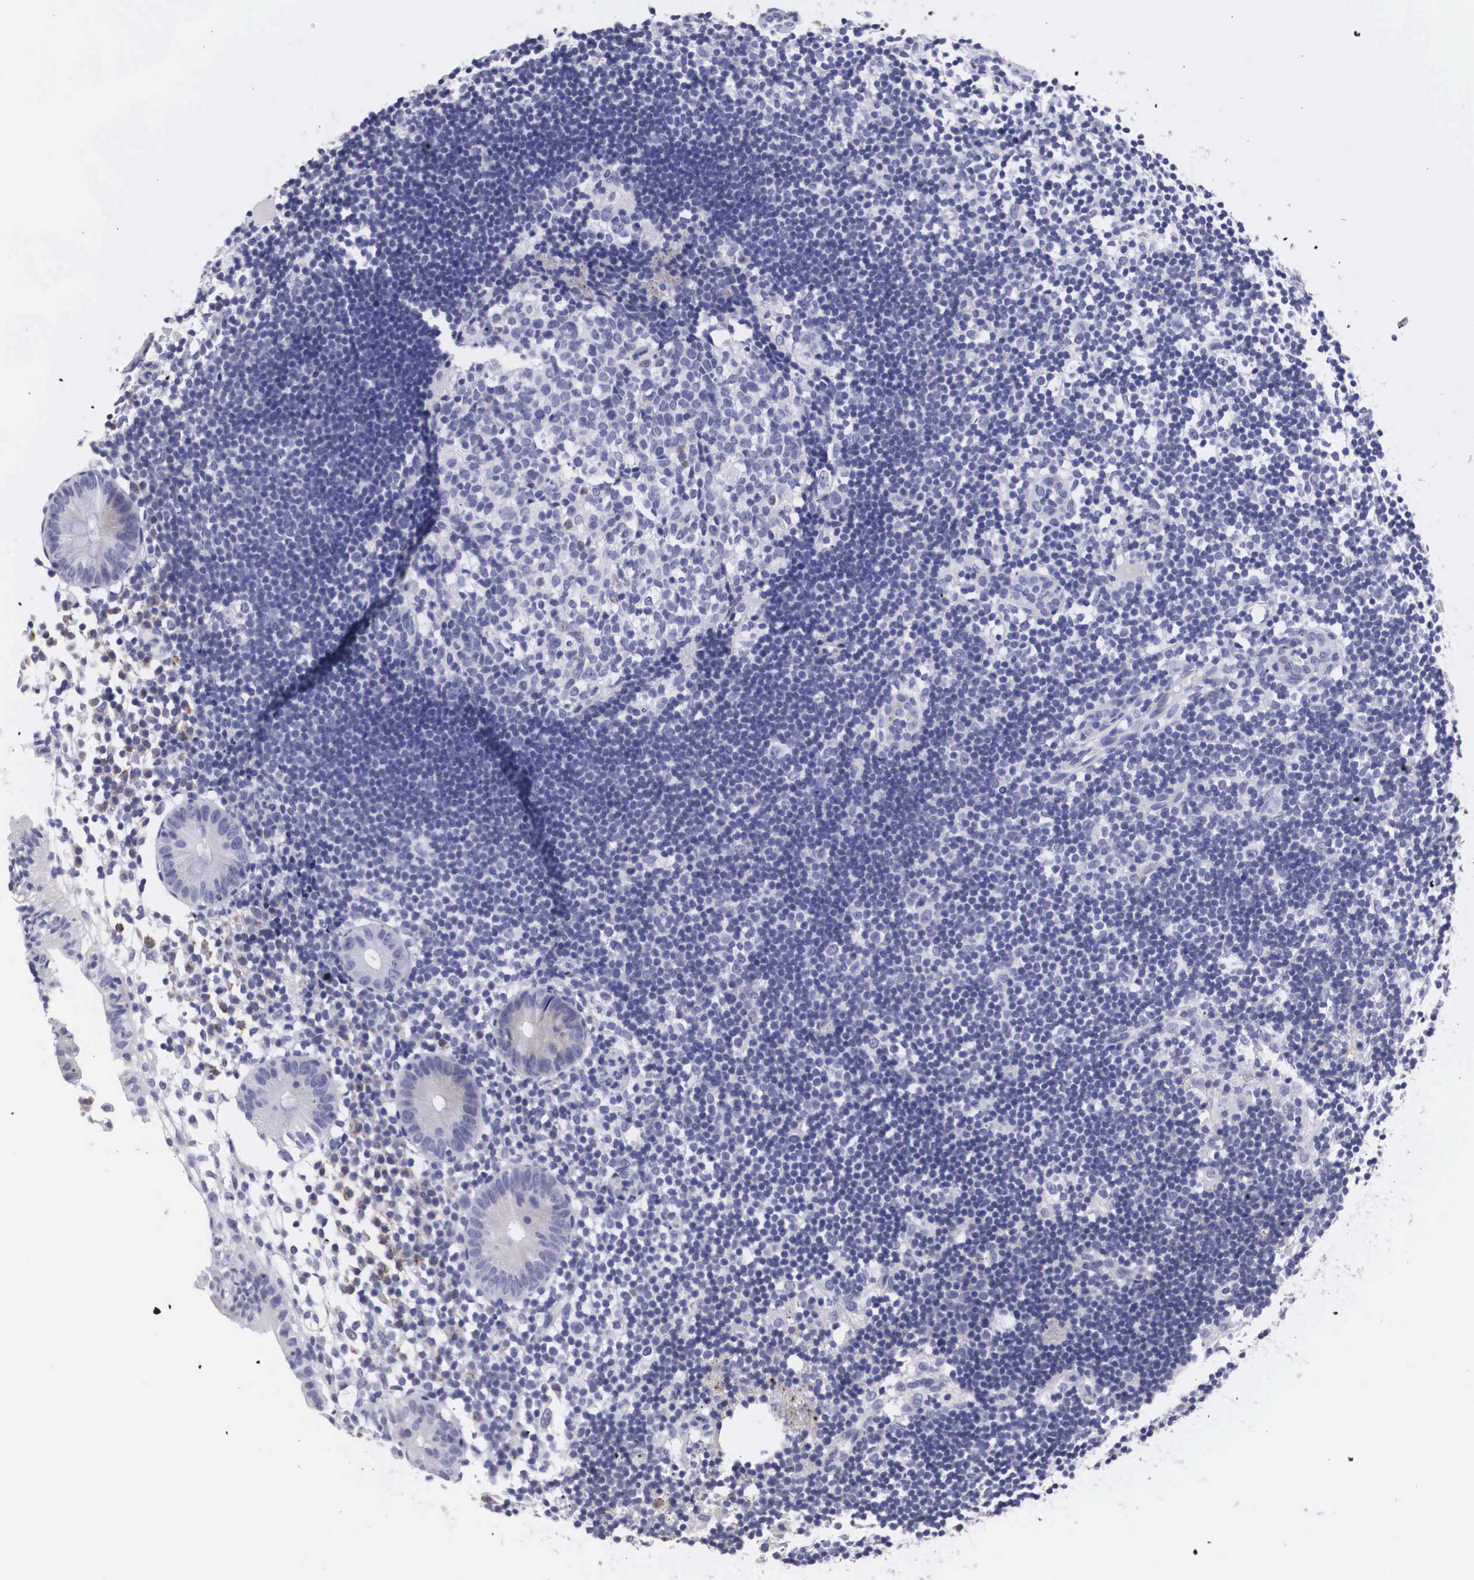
{"staining": {"intensity": "negative", "quantity": "none", "location": "none"}, "tissue": "appendix", "cell_type": "Glandular cells", "image_type": "normal", "snomed": [{"axis": "morphology", "description": "Normal tissue, NOS"}, {"axis": "topography", "description": "Appendix"}], "caption": "An immunohistochemistry (IHC) histopathology image of benign appendix is shown. There is no staining in glandular cells of appendix. (DAB (3,3'-diaminobenzidine) immunohistochemistry visualized using brightfield microscopy, high magnification).", "gene": "ARMCX3", "patient": {"sex": "male", "age": 25}}